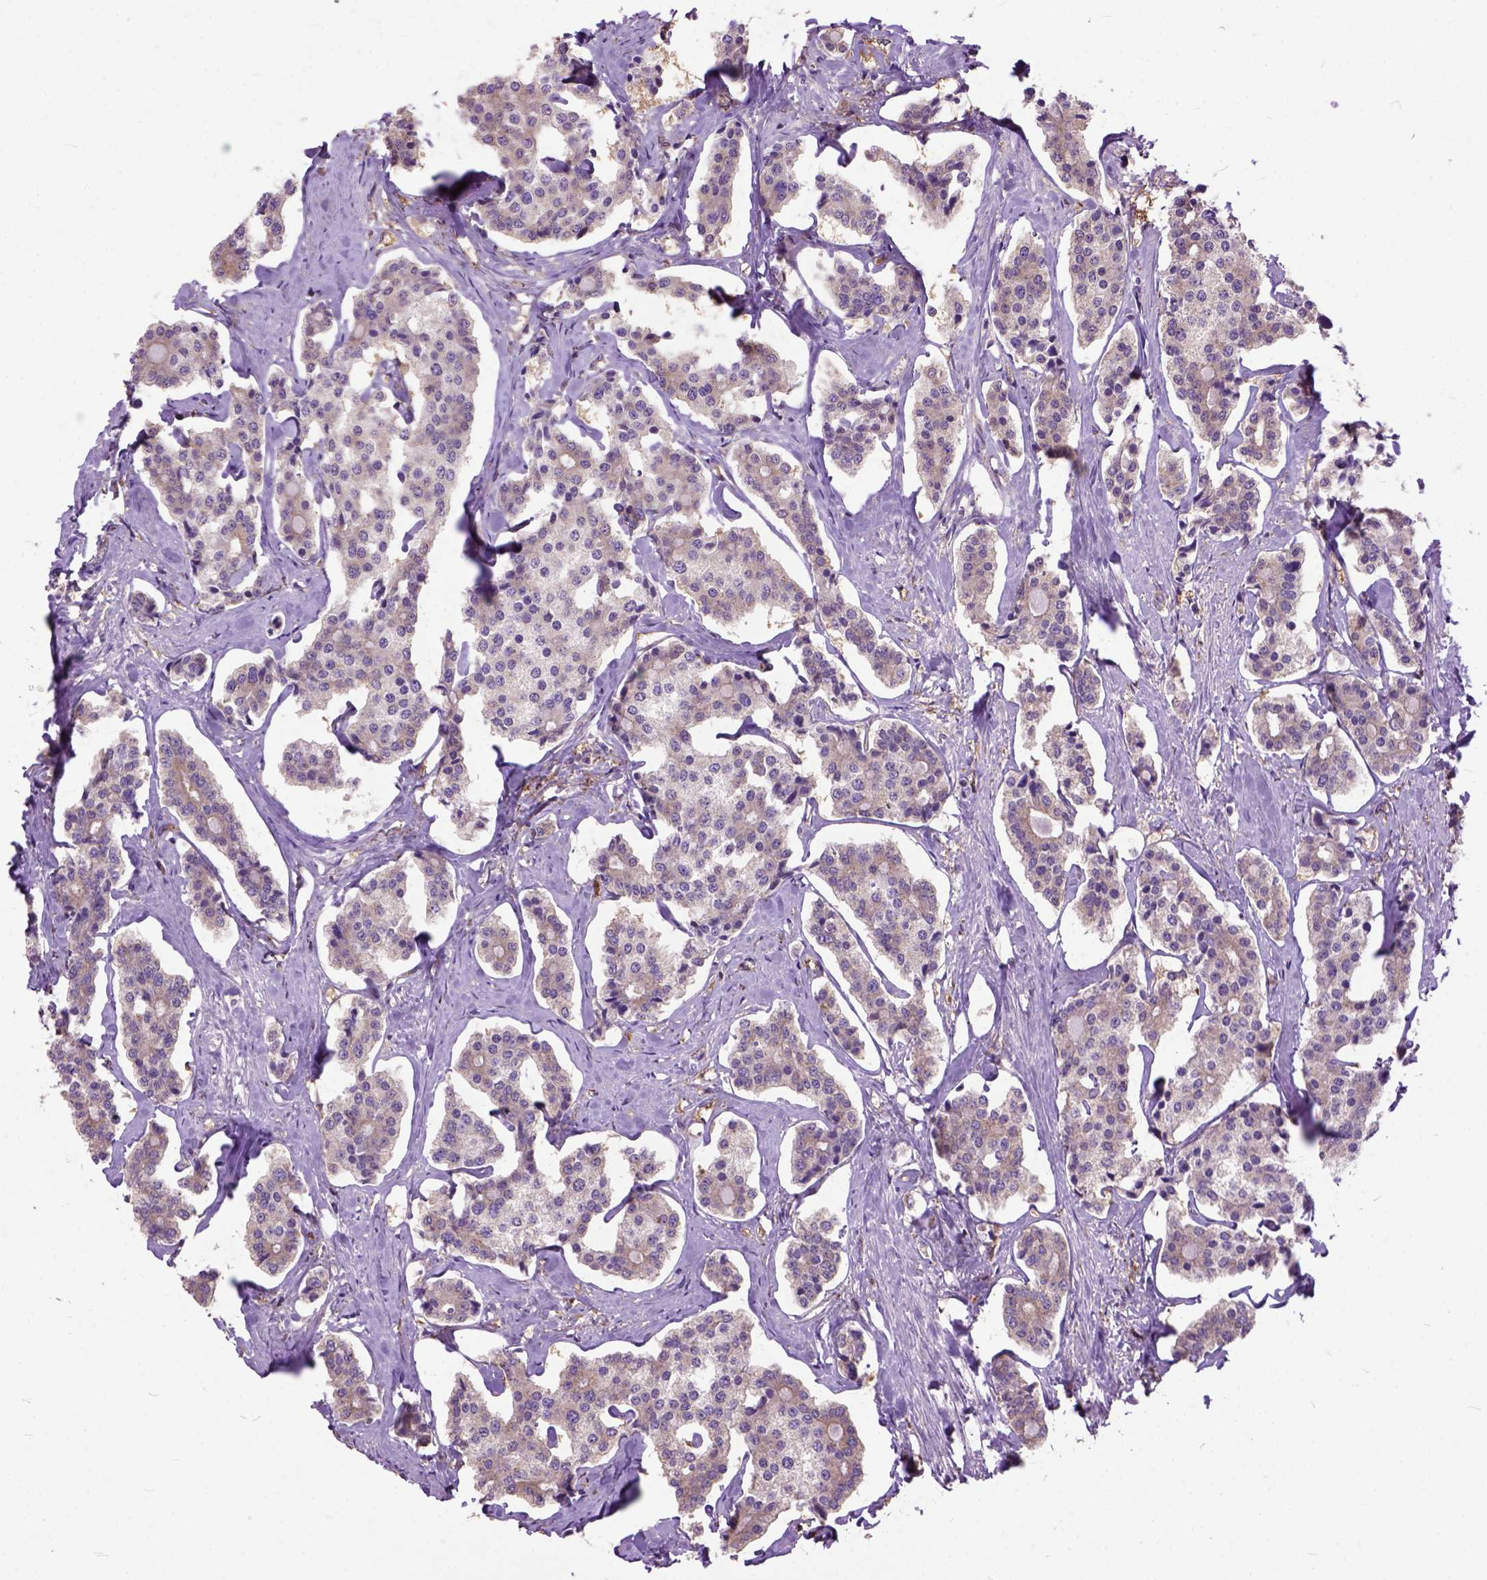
{"staining": {"intensity": "weak", "quantity": ">75%", "location": "cytoplasmic/membranous"}, "tissue": "carcinoid", "cell_type": "Tumor cells", "image_type": "cancer", "snomed": [{"axis": "morphology", "description": "Carcinoid, malignant, NOS"}, {"axis": "topography", "description": "Small intestine"}], "caption": "An image of malignant carcinoid stained for a protein reveals weak cytoplasmic/membranous brown staining in tumor cells.", "gene": "SEMA4F", "patient": {"sex": "female", "age": 65}}